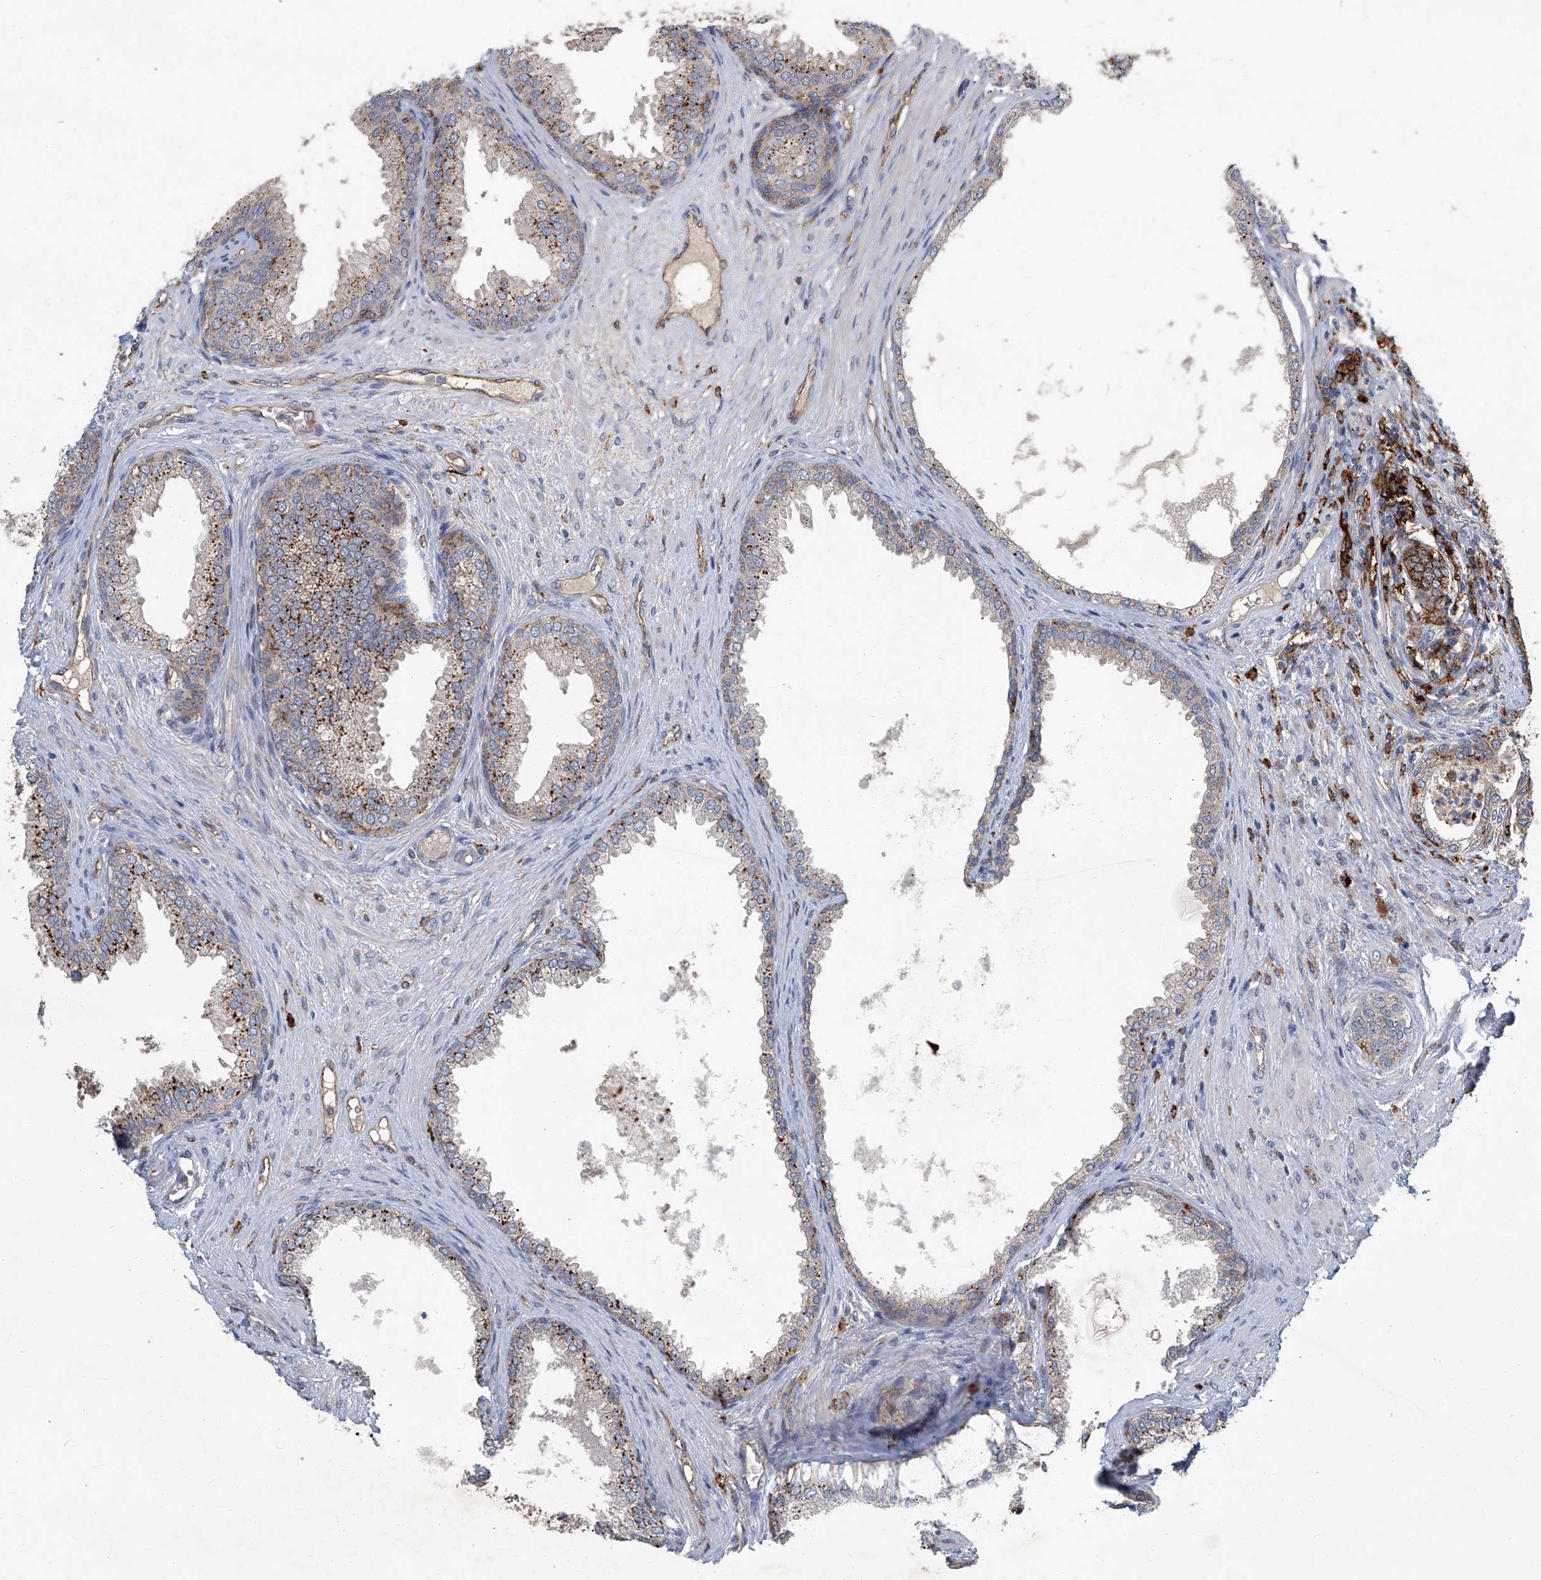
{"staining": {"intensity": "moderate", "quantity": "25%-75%", "location": "cytoplasmic/membranous"}, "tissue": "prostate", "cell_type": "Glandular cells", "image_type": "normal", "snomed": [{"axis": "morphology", "description": "Normal tissue, NOS"}, {"axis": "topography", "description": "Prostate"}], "caption": "A histopathology image of human prostate stained for a protein reveals moderate cytoplasmic/membranous brown staining in glandular cells.", "gene": "FAM167A", "patient": {"sex": "male", "age": 76}}